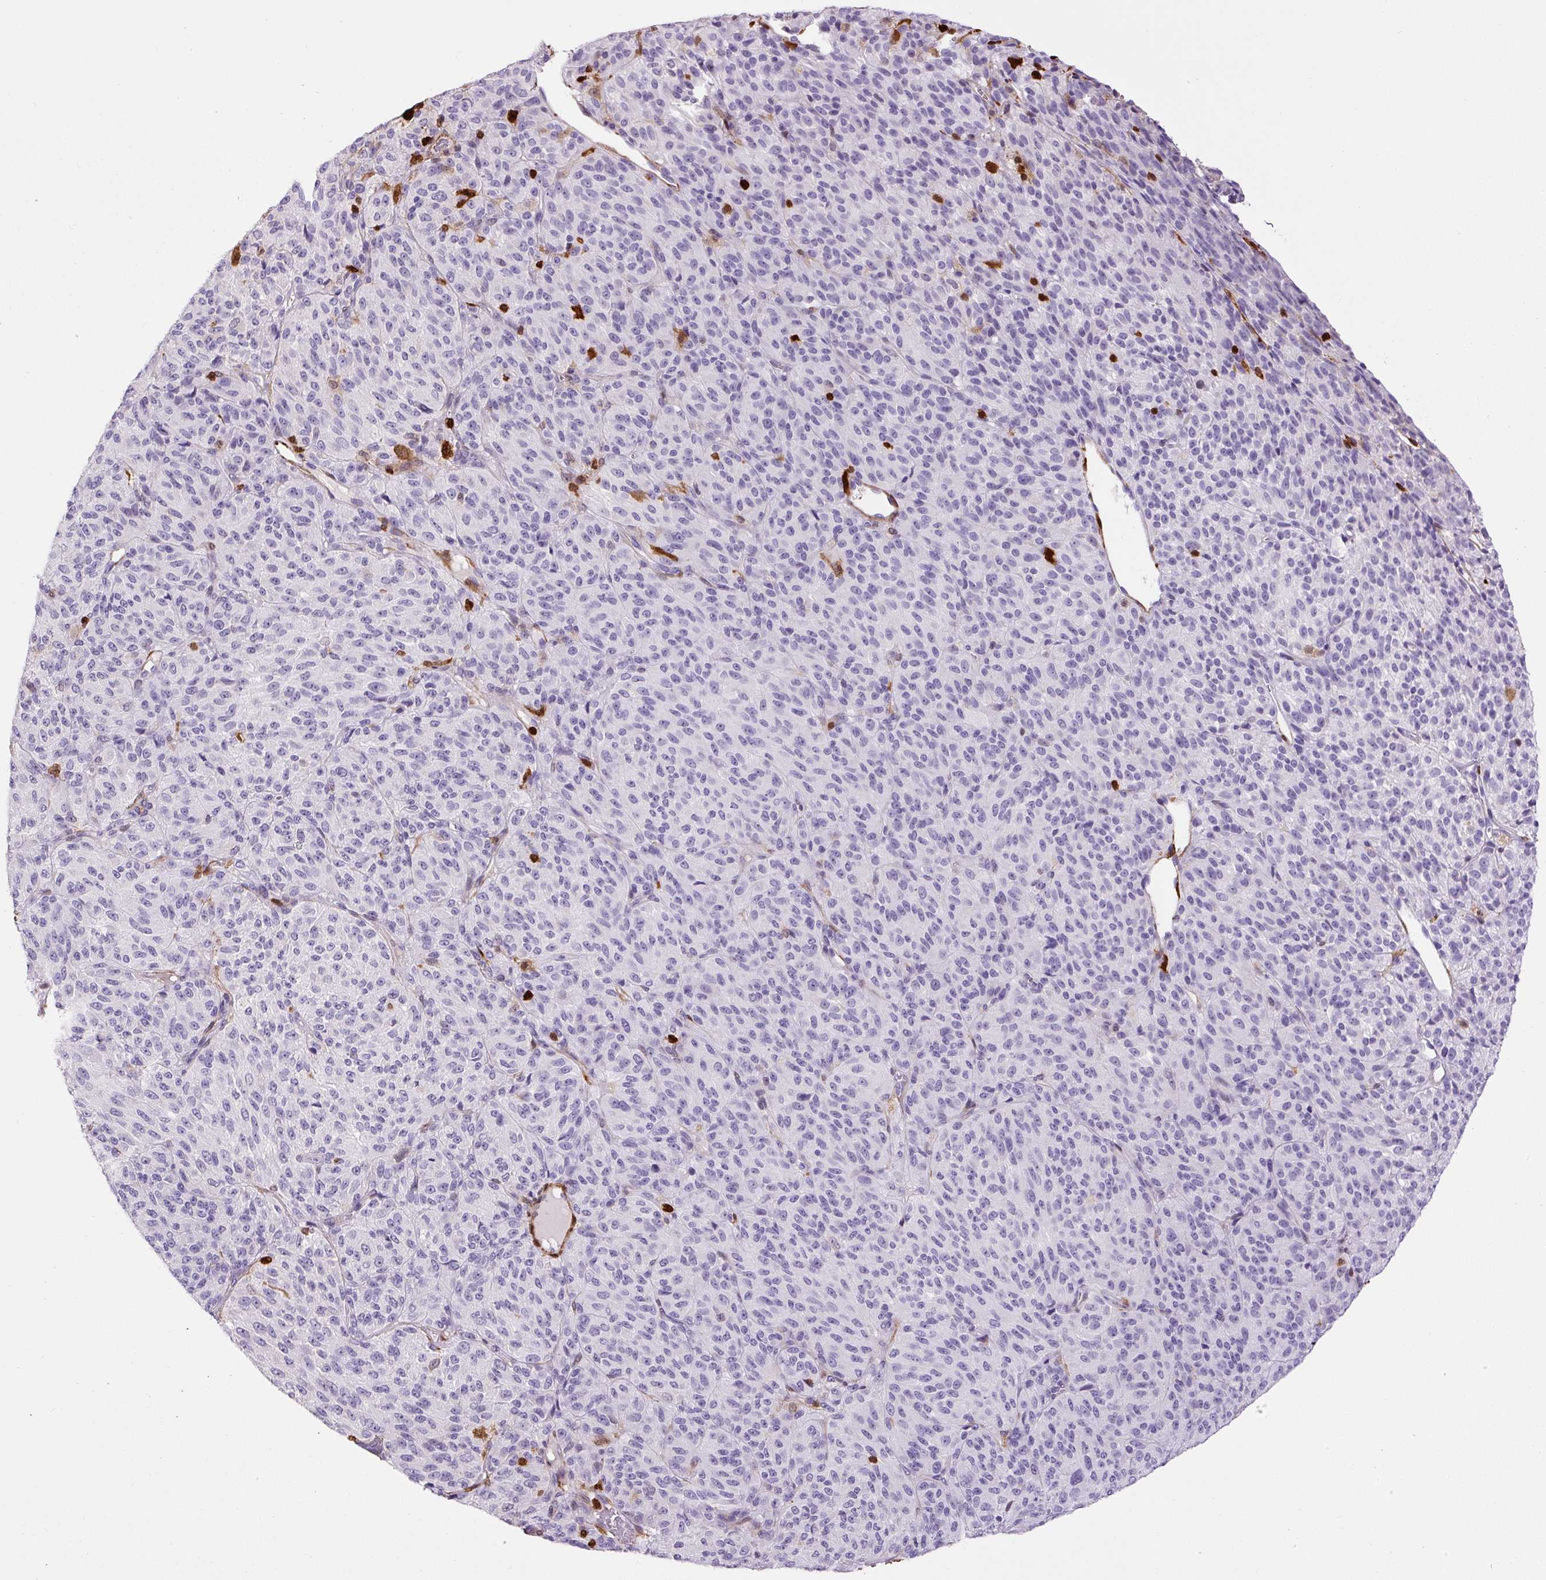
{"staining": {"intensity": "negative", "quantity": "none", "location": "none"}, "tissue": "melanoma", "cell_type": "Tumor cells", "image_type": "cancer", "snomed": [{"axis": "morphology", "description": "Malignant melanoma, Metastatic site"}, {"axis": "topography", "description": "Brain"}], "caption": "Immunohistochemical staining of malignant melanoma (metastatic site) shows no significant staining in tumor cells.", "gene": "S100A4", "patient": {"sex": "female", "age": 56}}